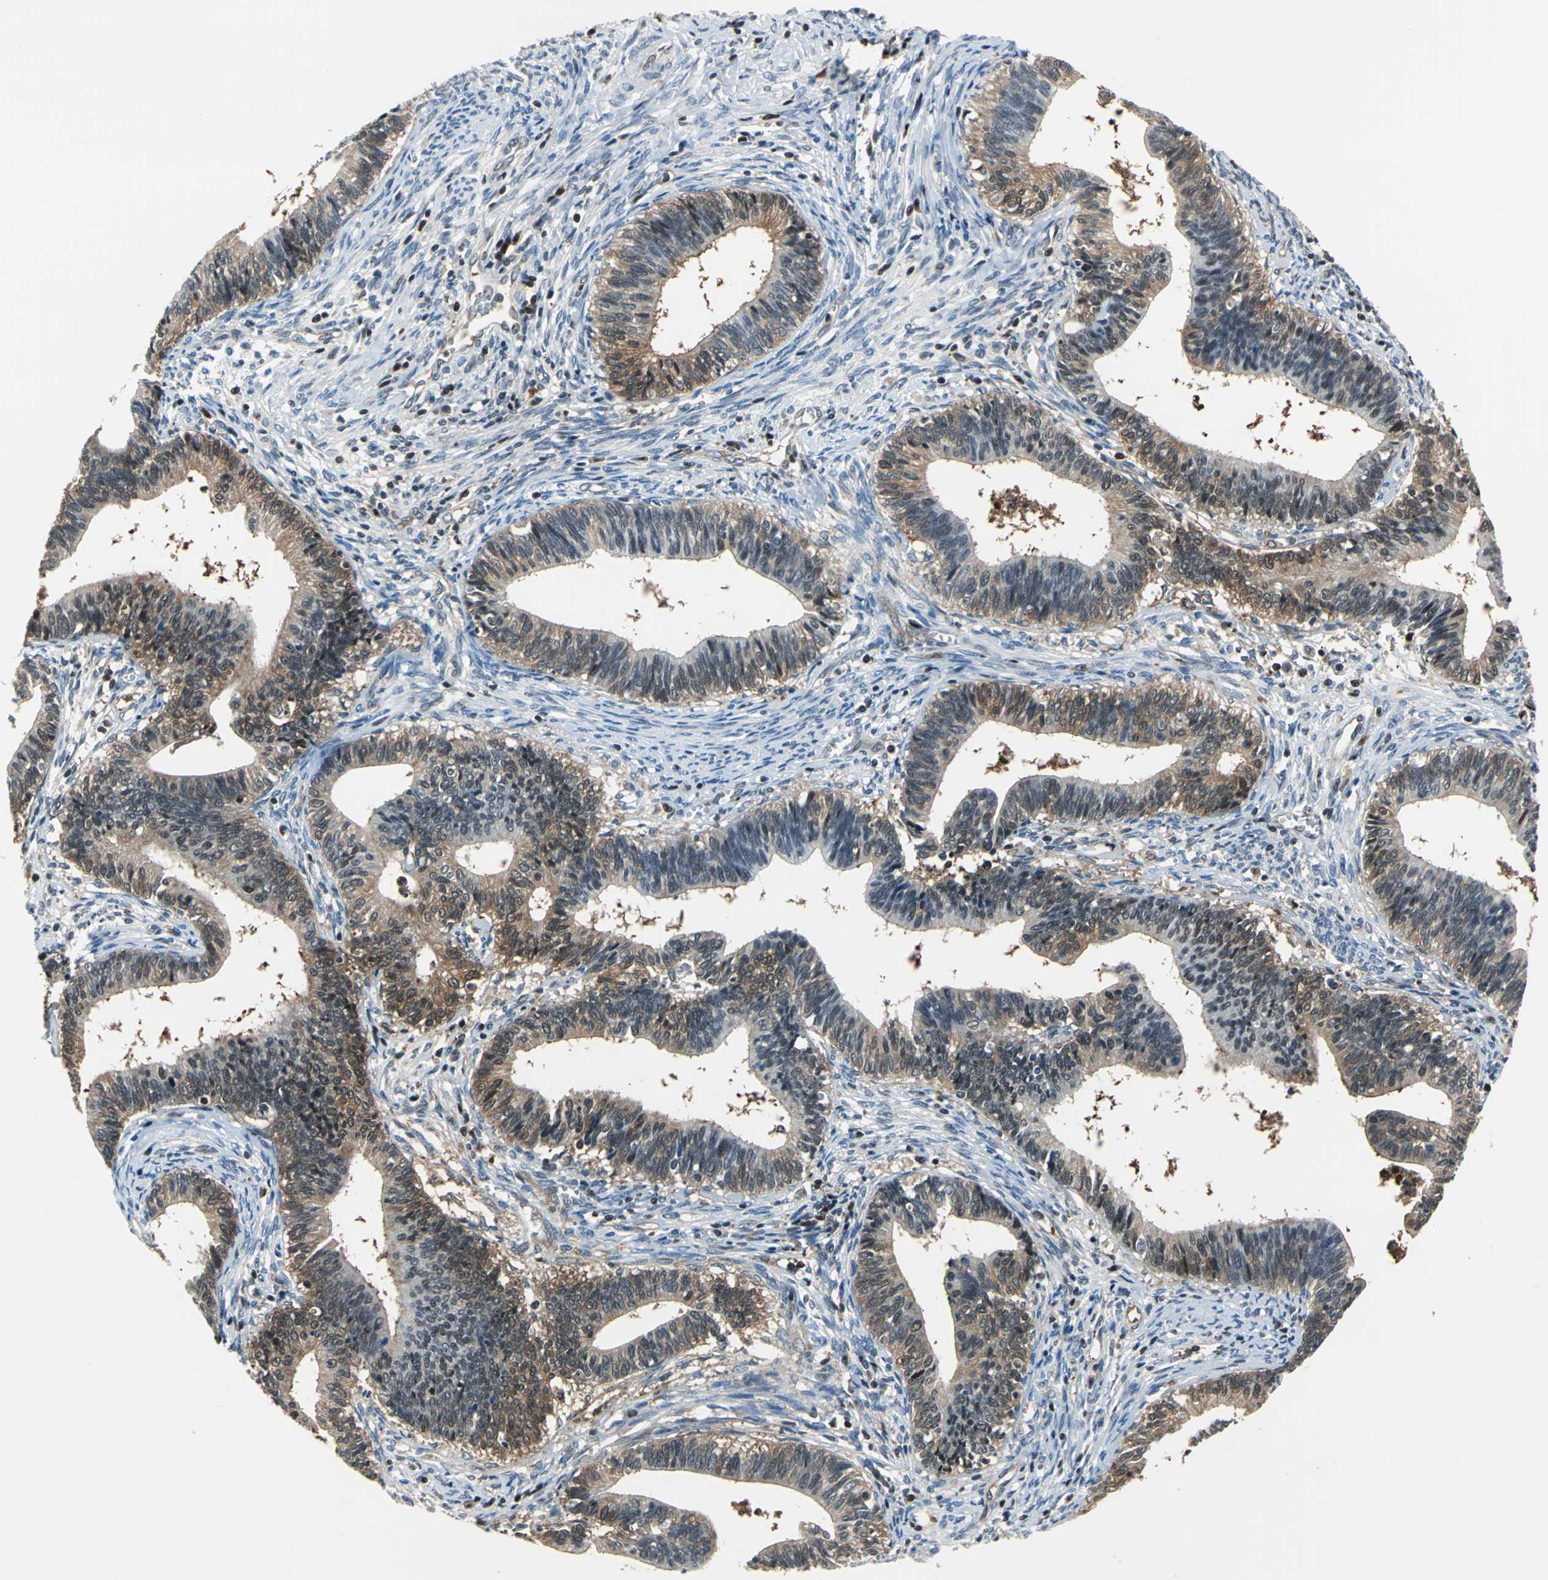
{"staining": {"intensity": "moderate", "quantity": ">75%", "location": "cytoplasmic/membranous"}, "tissue": "cervical cancer", "cell_type": "Tumor cells", "image_type": "cancer", "snomed": [{"axis": "morphology", "description": "Adenocarcinoma, NOS"}, {"axis": "topography", "description": "Cervix"}], "caption": "IHC (DAB (3,3'-diaminobenzidine)) staining of human cervical cancer (adenocarcinoma) shows moderate cytoplasmic/membranous protein positivity in approximately >75% of tumor cells.", "gene": "PSME1", "patient": {"sex": "female", "age": 44}}